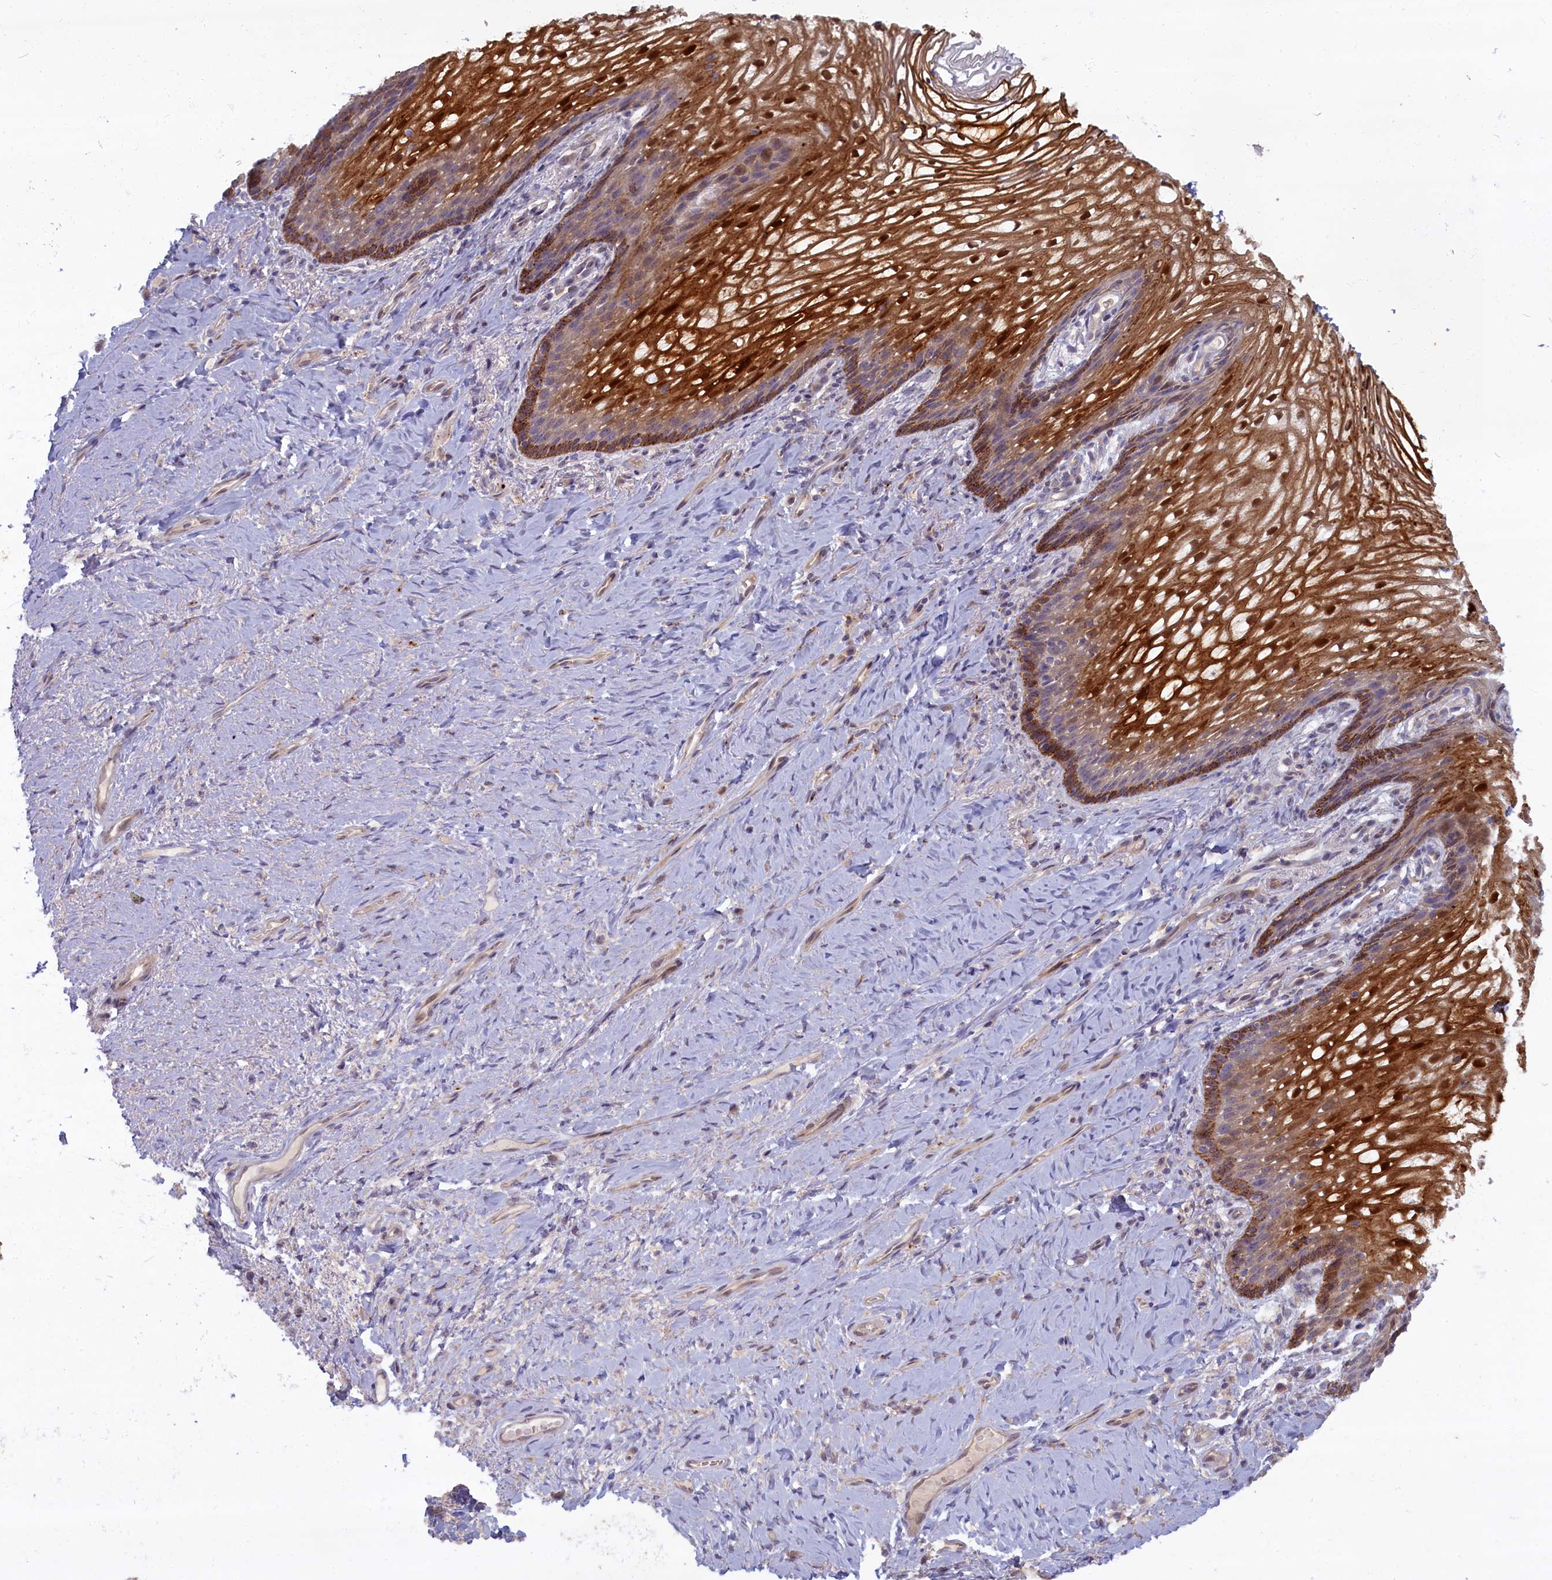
{"staining": {"intensity": "moderate", "quantity": "25%-75%", "location": "cytoplasmic/membranous,nuclear"}, "tissue": "vagina", "cell_type": "Squamous epithelial cells", "image_type": "normal", "snomed": [{"axis": "morphology", "description": "Normal tissue, NOS"}, {"axis": "topography", "description": "Vagina"}], "caption": "Immunohistochemistry of normal human vagina displays medium levels of moderate cytoplasmic/membranous,nuclear positivity in approximately 25%-75% of squamous epithelial cells. The staining was performed using DAB to visualize the protein expression in brown, while the nuclei were stained in blue with hematoxylin (Magnification: 20x).", "gene": "FCSK", "patient": {"sex": "female", "age": 60}}